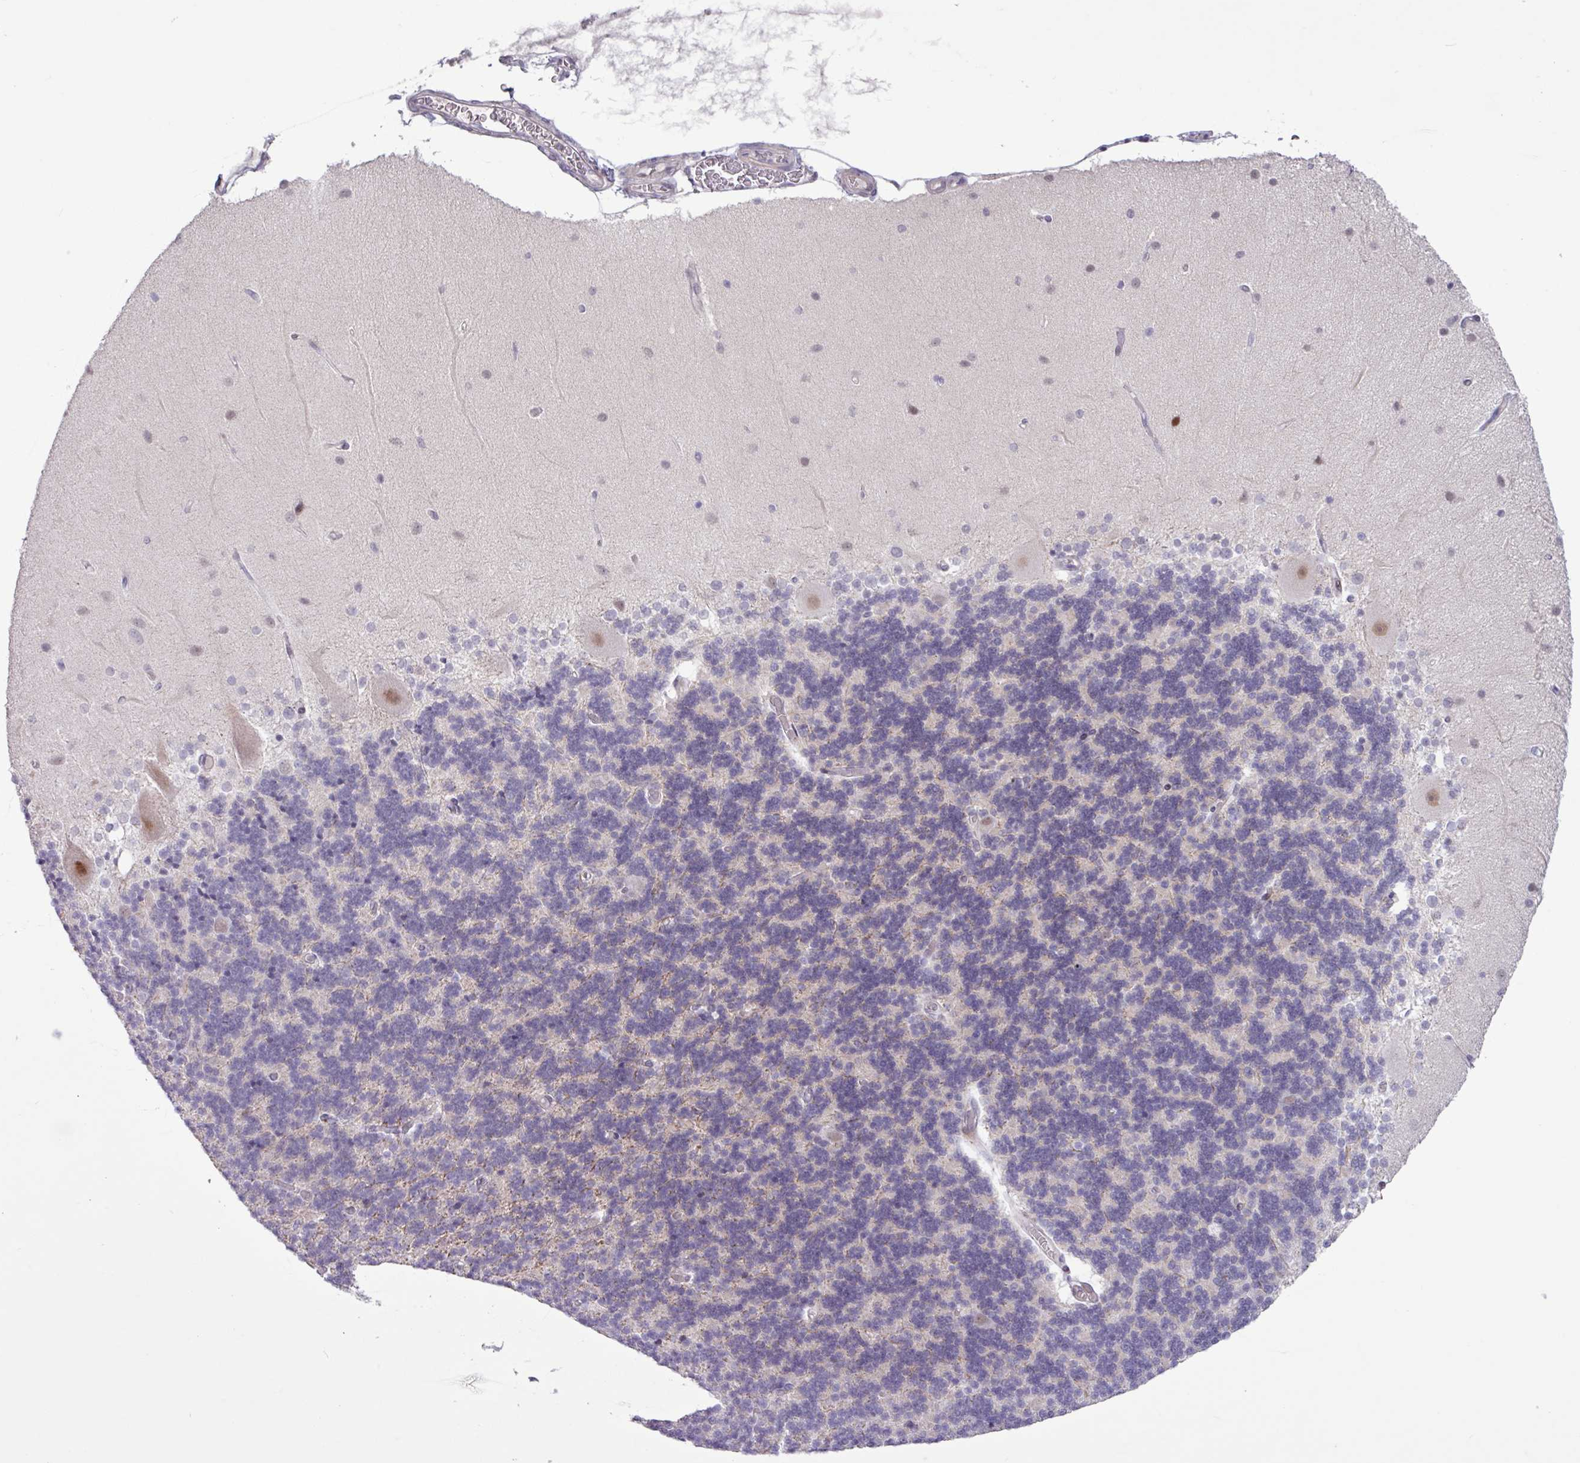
{"staining": {"intensity": "weak", "quantity": "<25%", "location": "cytoplasmic/membranous"}, "tissue": "cerebellum", "cell_type": "Cells in granular layer", "image_type": "normal", "snomed": [{"axis": "morphology", "description": "Normal tissue, NOS"}, {"axis": "topography", "description": "Cerebellum"}], "caption": "IHC image of benign cerebellum stained for a protein (brown), which reveals no positivity in cells in granular layer.", "gene": "RTL3", "patient": {"sex": "female", "age": 54}}